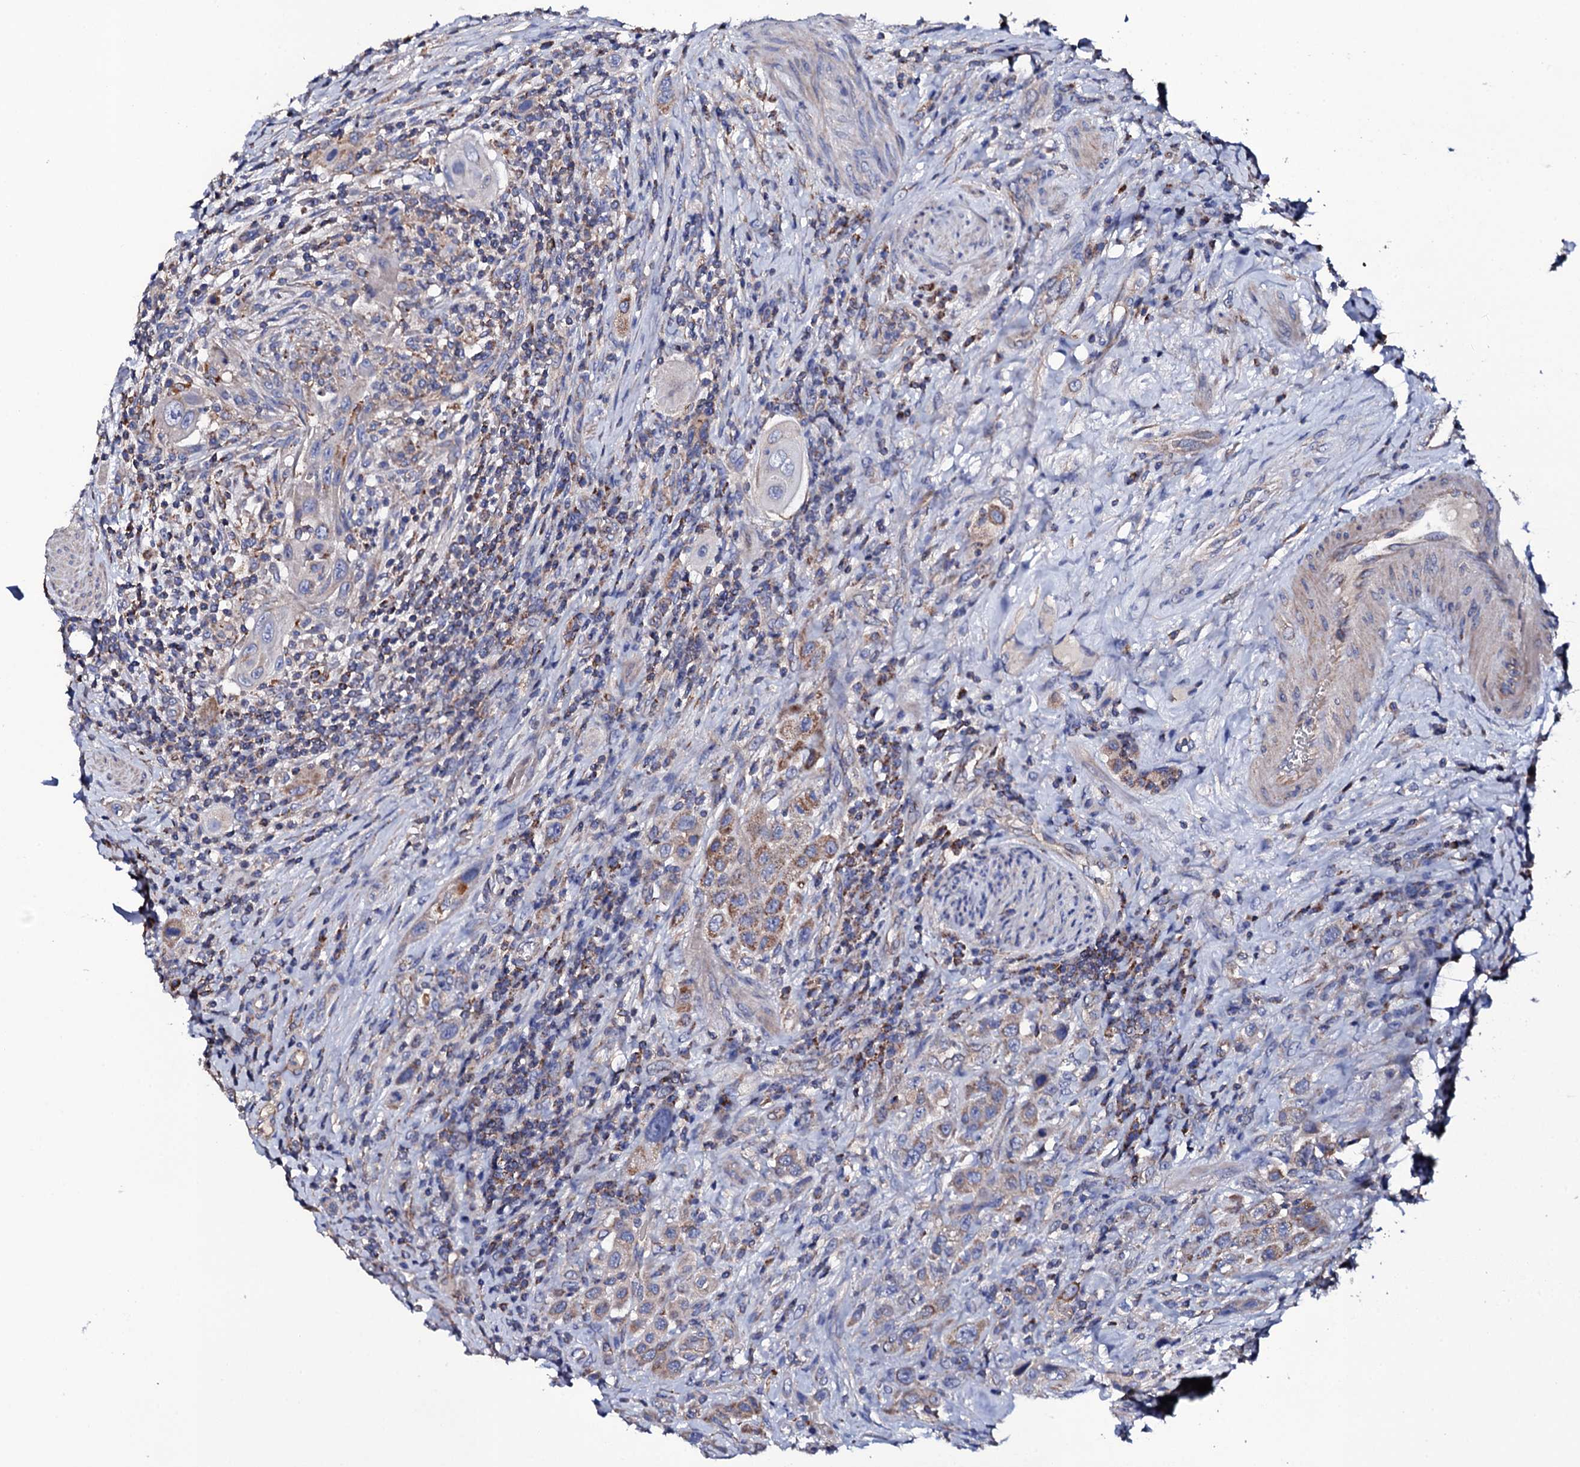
{"staining": {"intensity": "moderate", "quantity": "<25%", "location": "cytoplasmic/membranous"}, "tissue": "urothelial cancer", "cell_type": "Tumor cells", "image_type": "cancer", "snomed": [{"axis": "morphology", "description": "Urothelial carcinoma, High grade"}, {"axis": "topography", "description": "Urinary bladder"}], "caption": "DAB immunohistochemical staining of human high-grade urothelial carcinoma exhibits moderate cytoplasmic/membranous protein expression in approximately <25% of tumor cells.", "gene": "TCAF2", "patient": {"sex": "male", "age": 50}}